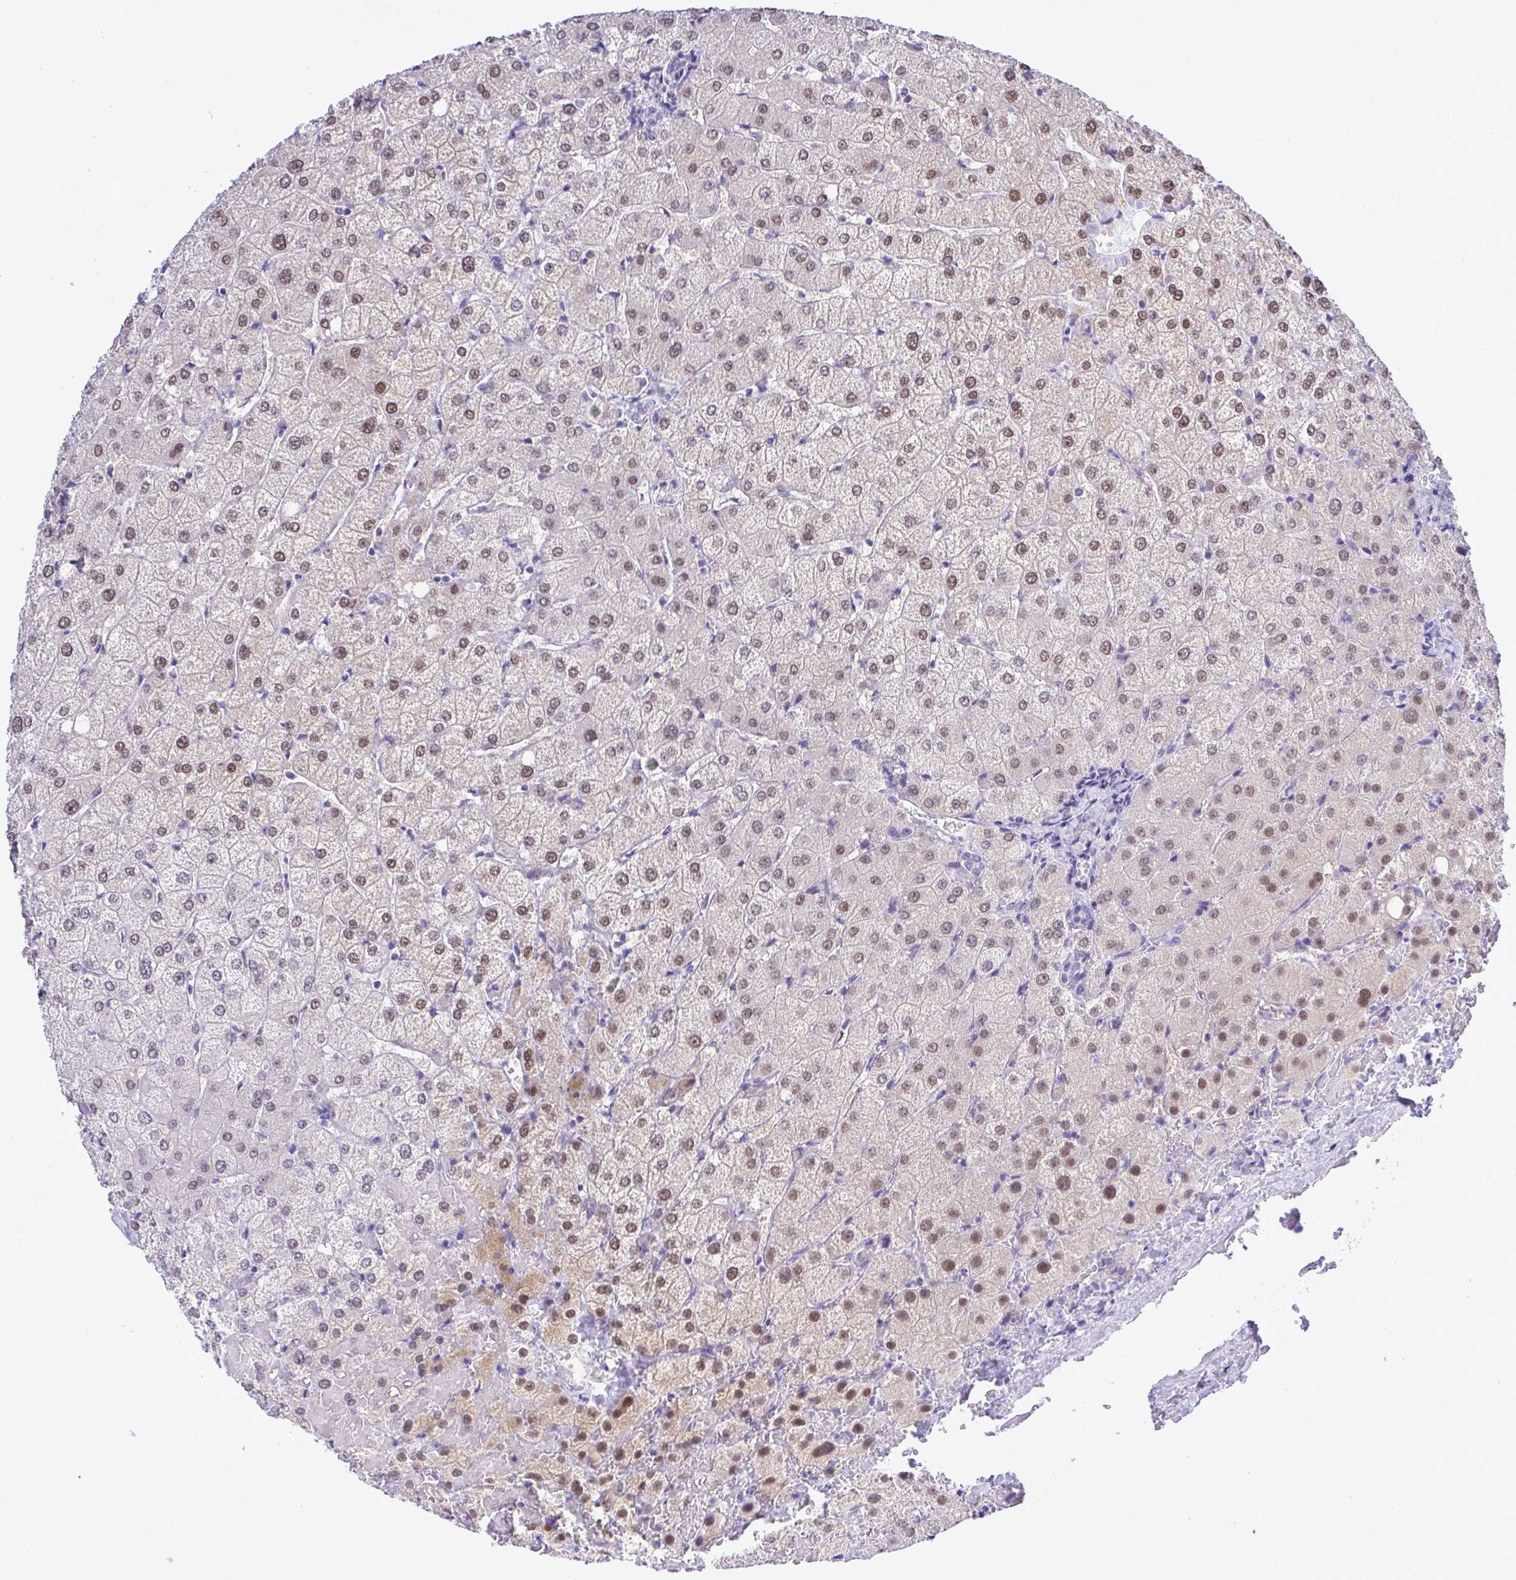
{"staining": {"intensity": "negative", "quantity": "none", "location": "none"}, "tissue": "liver", "cell_type": "Cholangiocytes", "image_type": "normal", "snomed": [{"axis": "morphology", "description": "Normal tissue, NOS"}, {"axis": "topography", "description": "Liver"}], "caption": "Immunohistochemistry (IHC) micrograph of normal liver: liver stained with DAB displays no significant protein staining in cholangiocytes.", "gene": "THOP1", "patient": {"sex": "female", "age": 54}}